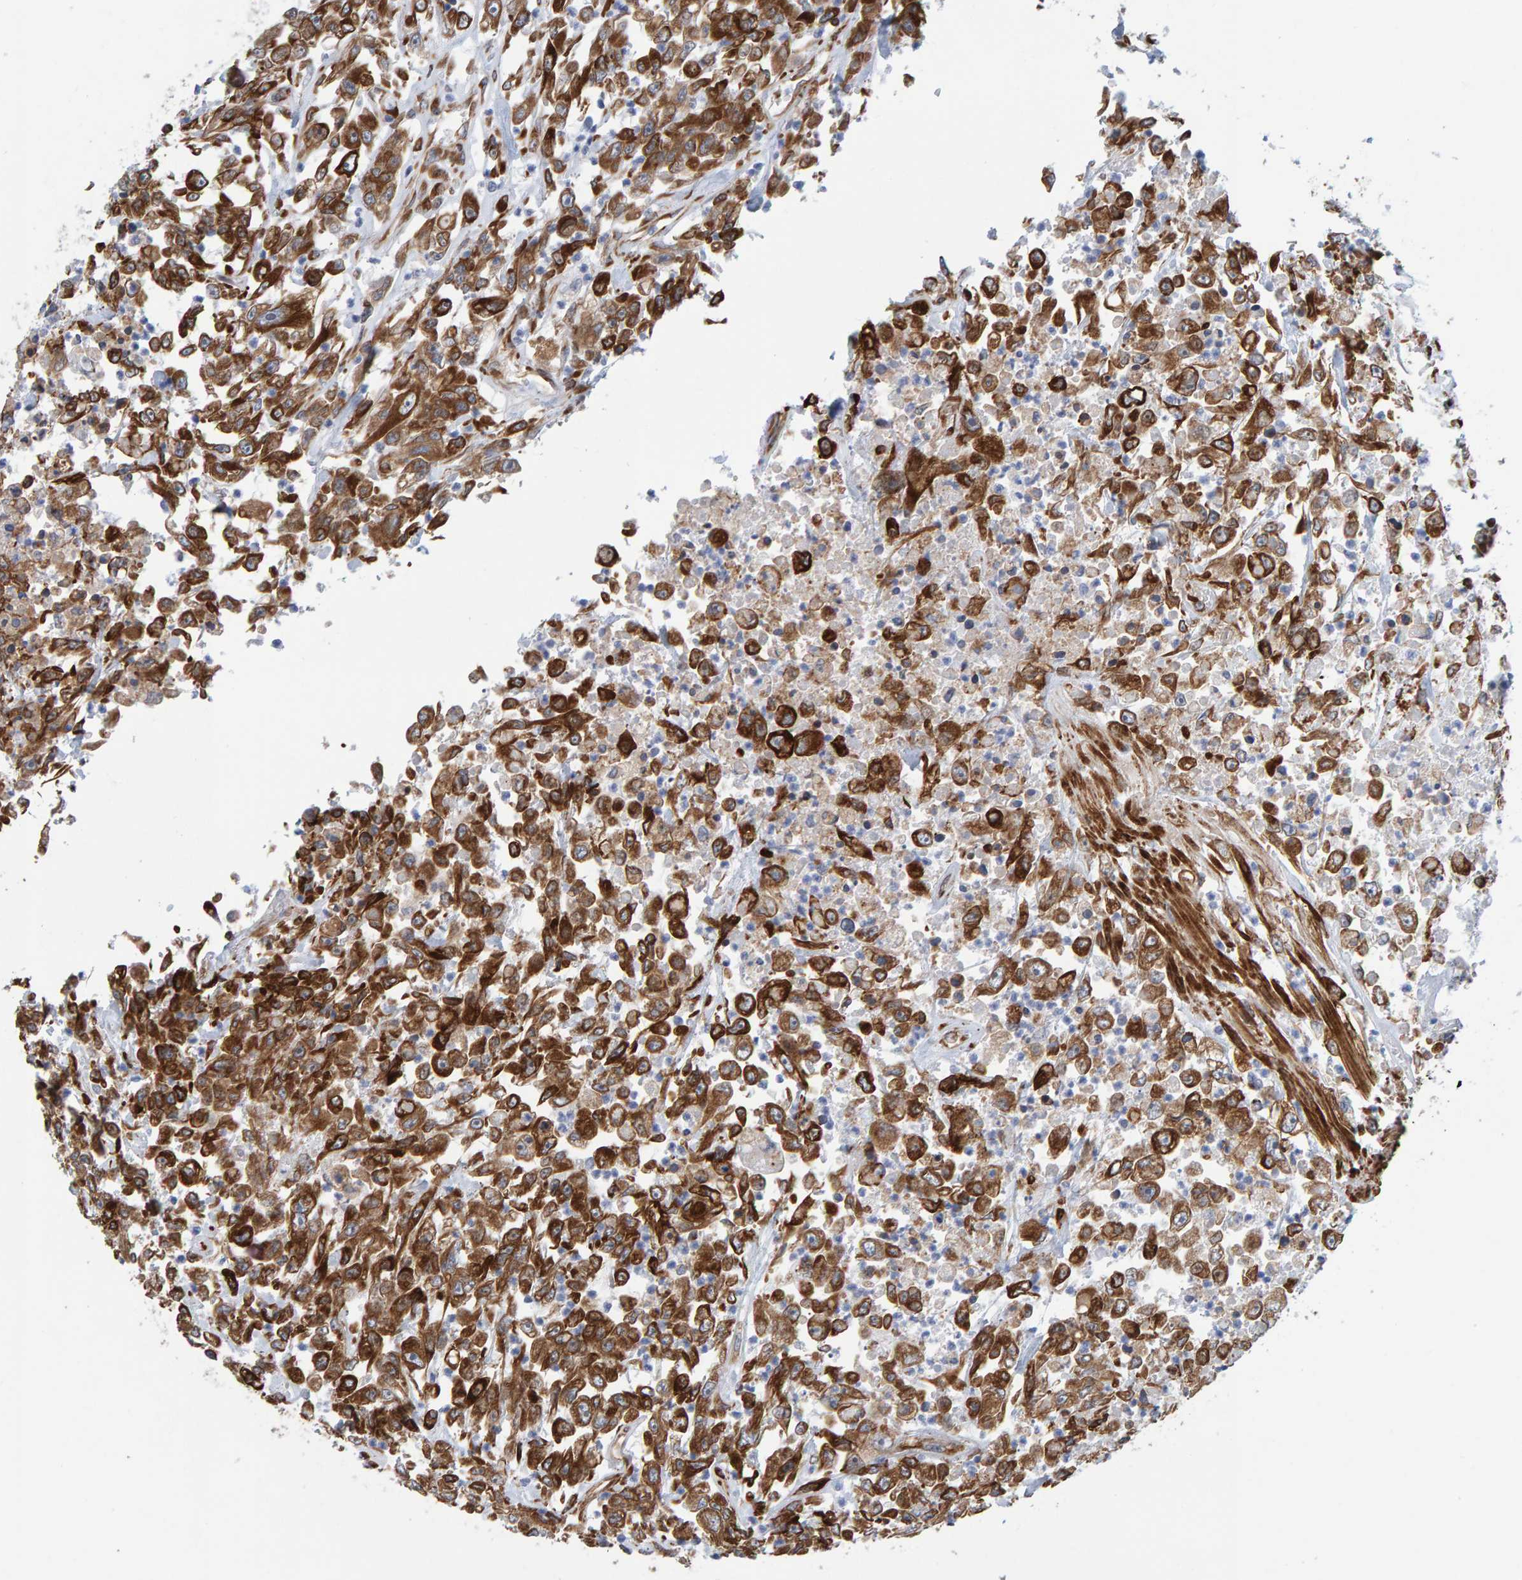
{"staining": {"intensity": "strong", "quantity": ">75%", "location": "cytoplasmic/membranous"}, "tissue": "urothelial cancer", "cell_type": "Tumor cells", "image_type": "cancer", "snomed": [{"axis": "morphology", "description": "Urothelial carcinoma, High grade"}, {"axis": "topography", "description": "Urinary bladder"}], "caption": "High-magnification brightfield microscopy of urothelial cancer stained with DAB (3,3'-diaminobenzidine) (brown) and counterstained with hematoxylin (blue). tumor cells exhibit strong cytoplasmic/membranous positivity is identified in about>75% of cells. The protein of interest is shown in brown color, while the nuclei are stained blue.", "gene": "MMP16", "patient": {"sex": "male", "age": 46}}